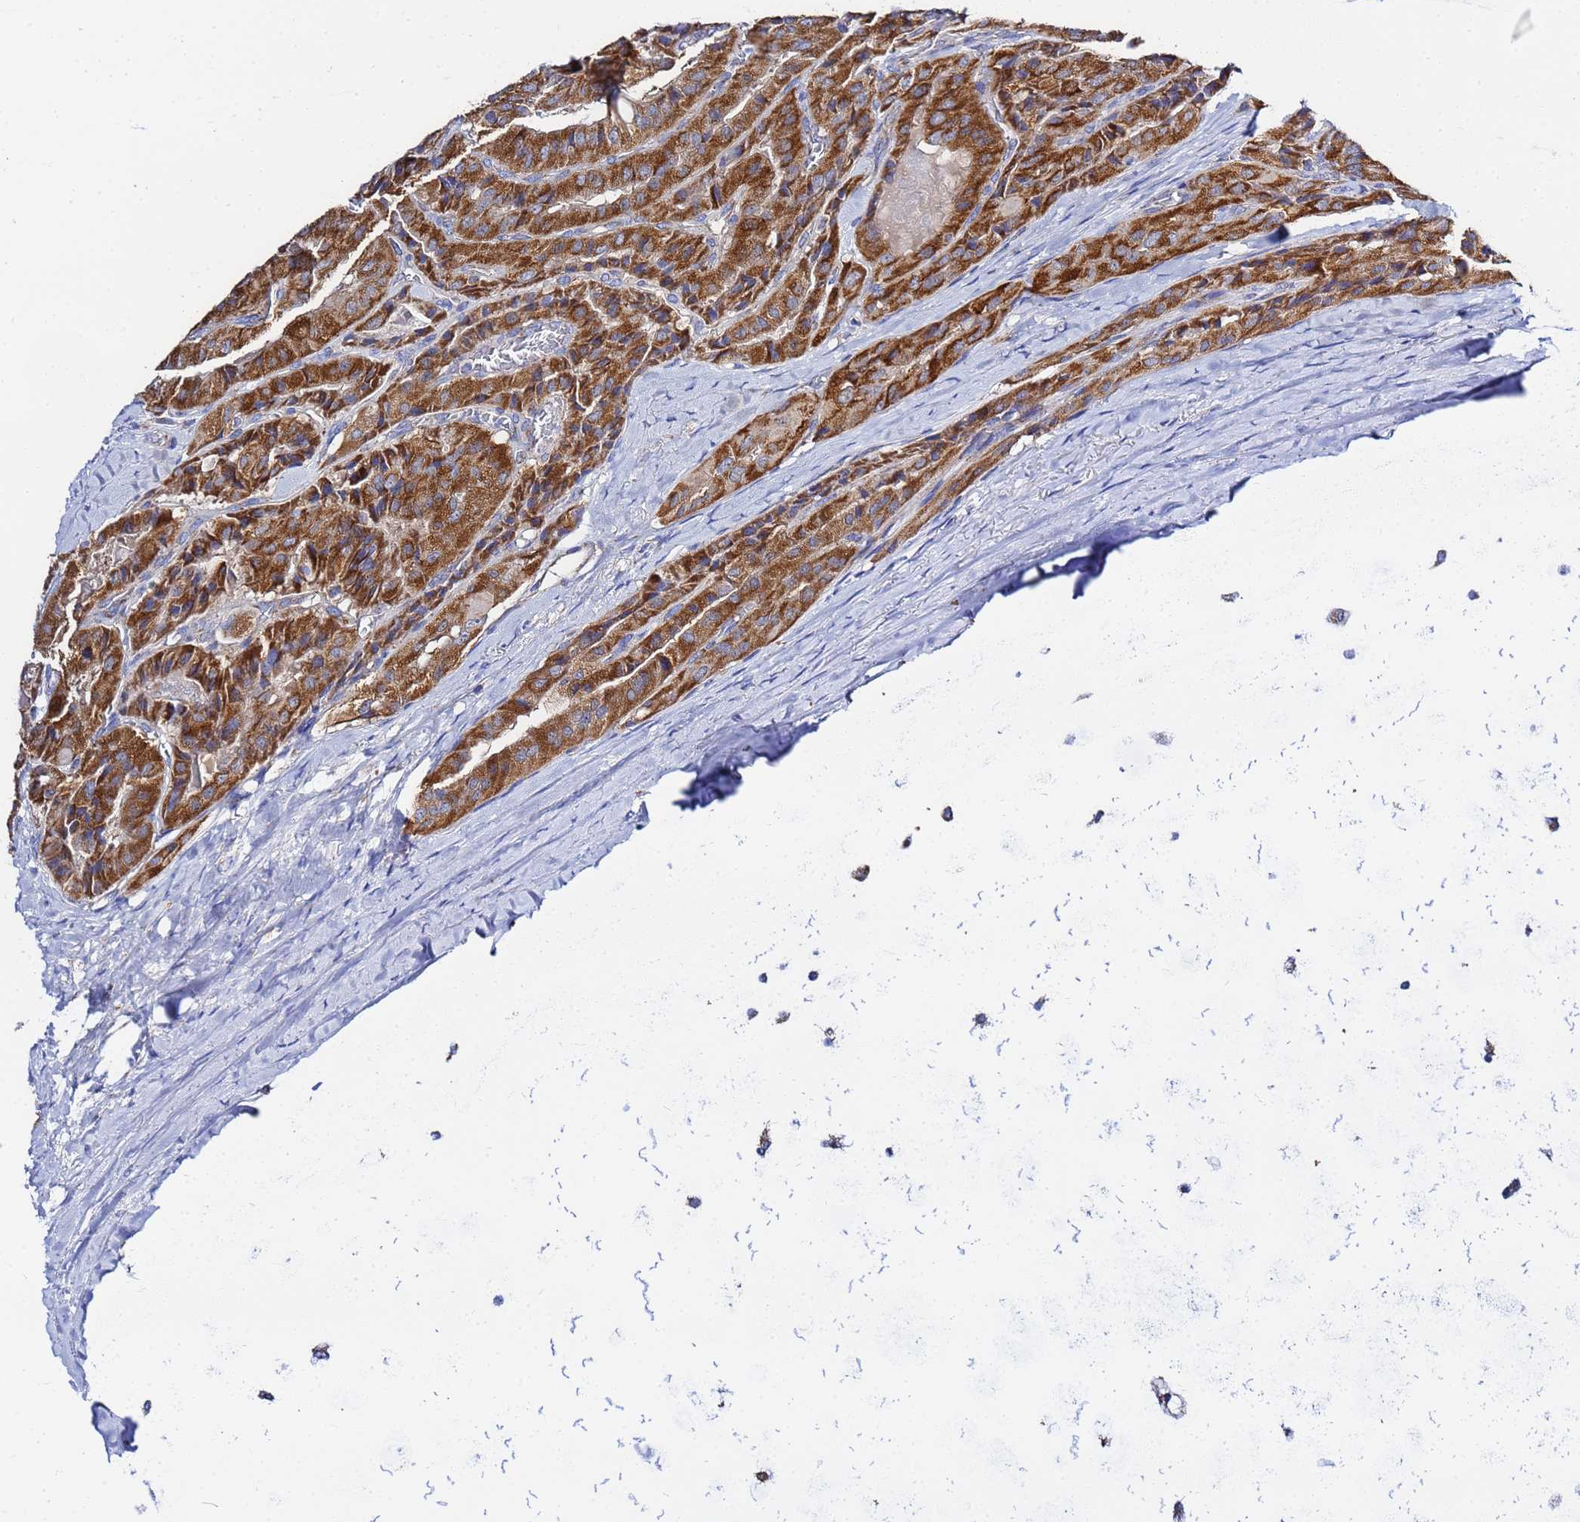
{"staining": {"intensity": "moderate", "quantity": ">75%", "location": "cytoplasmic/membranous"}, "tissue": "thyroid cancer", "cell_type": "Tumor cells", "image_type": "cancer", "snomed": [{"axis": "morphology", "description": "Normal tissue, NOS"}, {"axis": "morphology", "description": "Papillary adenocarcinoma, NOS"}, {"axis": "topography", "description": "Thyroid gland"}], "caption": "Brown immunohistochemical staining in human thyroid cancer exhibits moderate cytoplasmic/membranous positivity in about >75% of tumor cells.", "gene": "FAHD2A", "patient": {"sex": "female", "age": 59}}